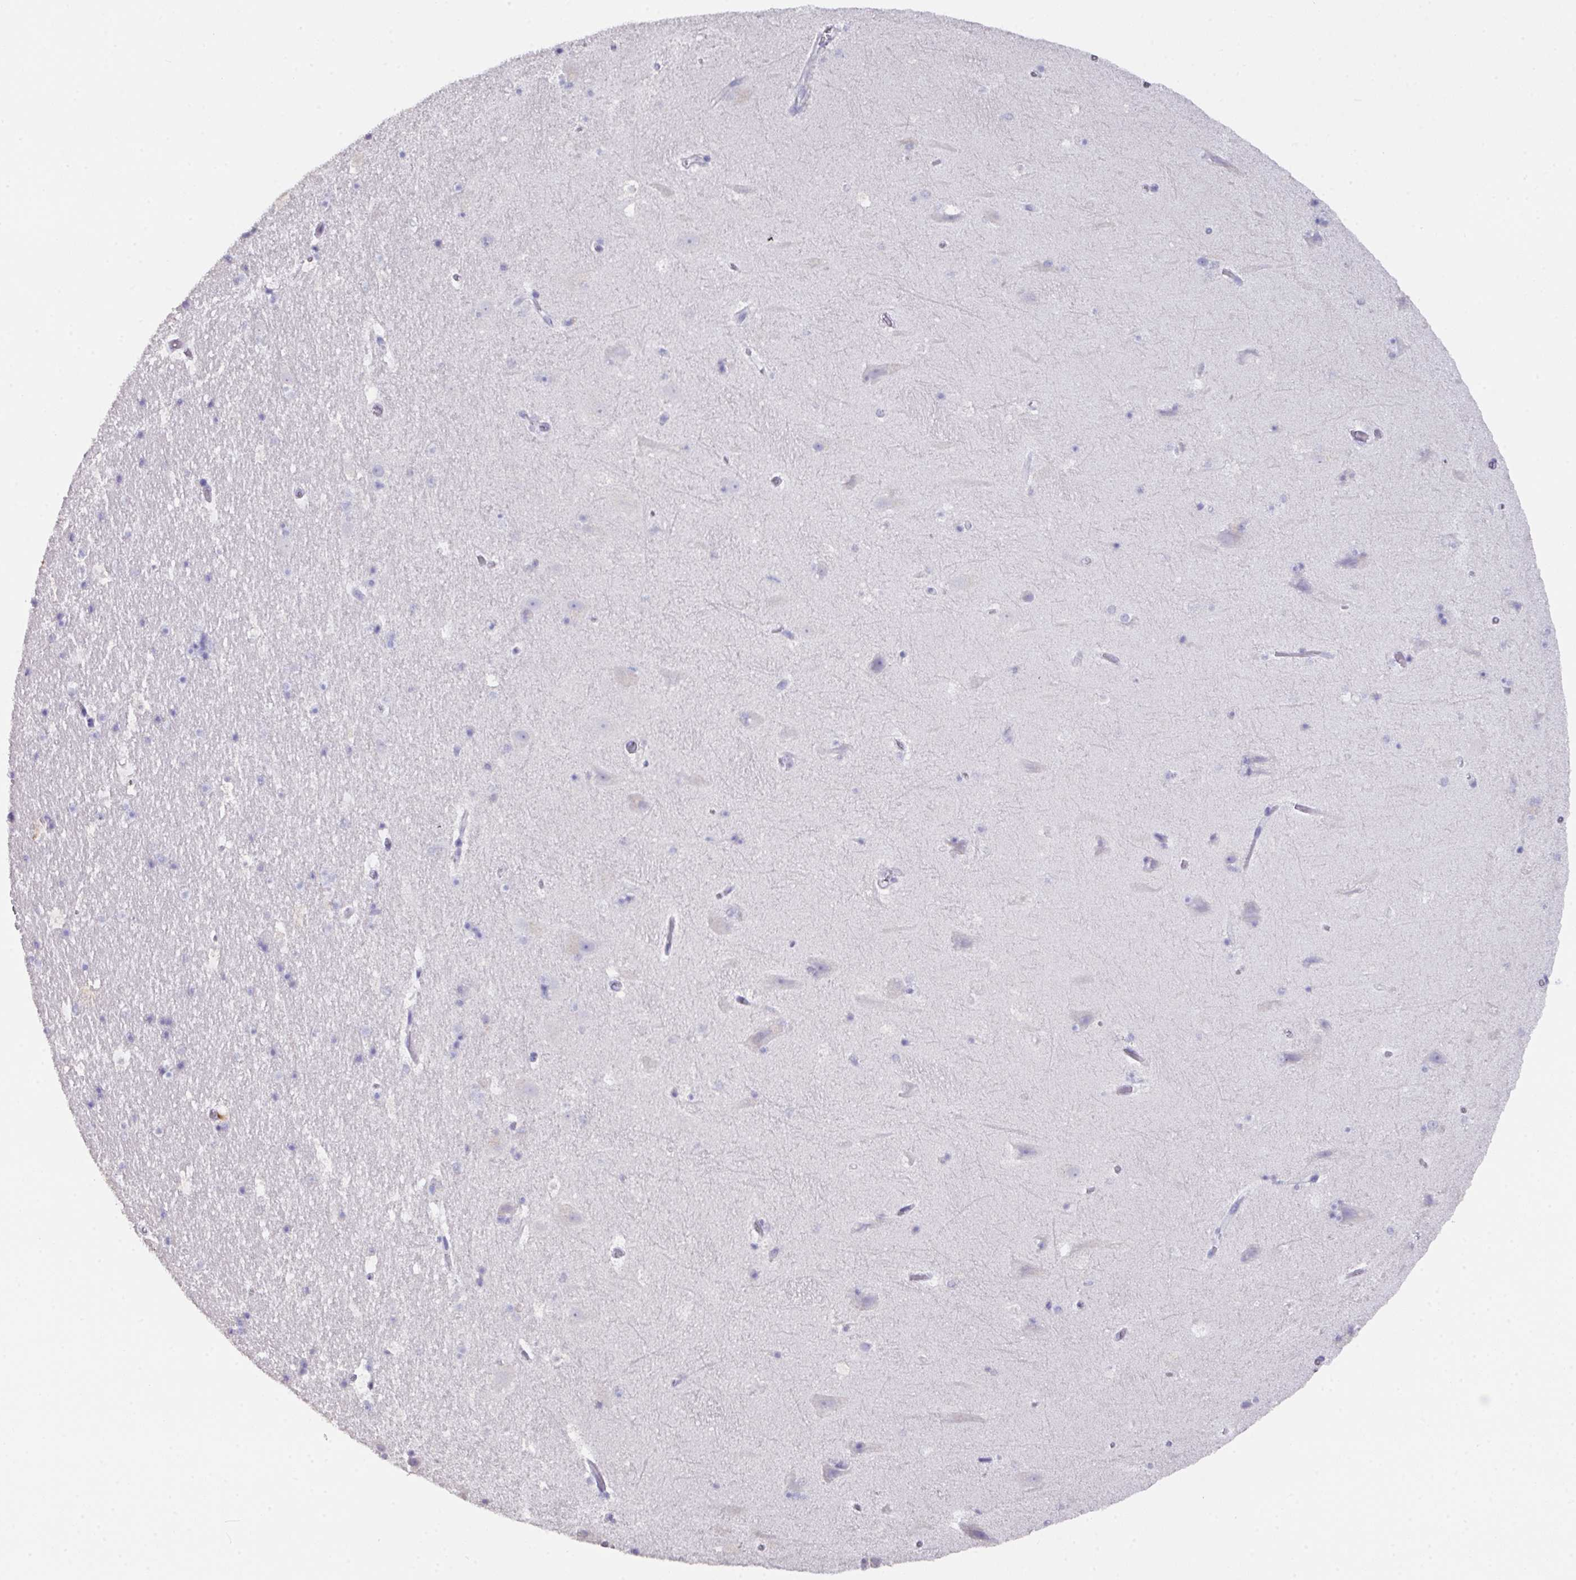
{"staining": {"intensity": "negative", "quantity": "none", "location": "none"}, "tissue": "hippocampus", "cell_type": "Glial cells", "image_type": "normal", "snomed": [{"axis": "morphology", "description": "Normal tissue, NOS"}, {"axis": "topography", "description": "Hippocampus"}], "caption": "IHC micrograph of unremarkable human hippocampus stained for a protein (brown), which reveals no staining in glial cells. Brightfield microscopy of IHC stained with DAB (brown) and hematoxylin (blue), captured at high magnification.", "gene": "DAZ1", "patient": {"sex": "male", "age": 37}}